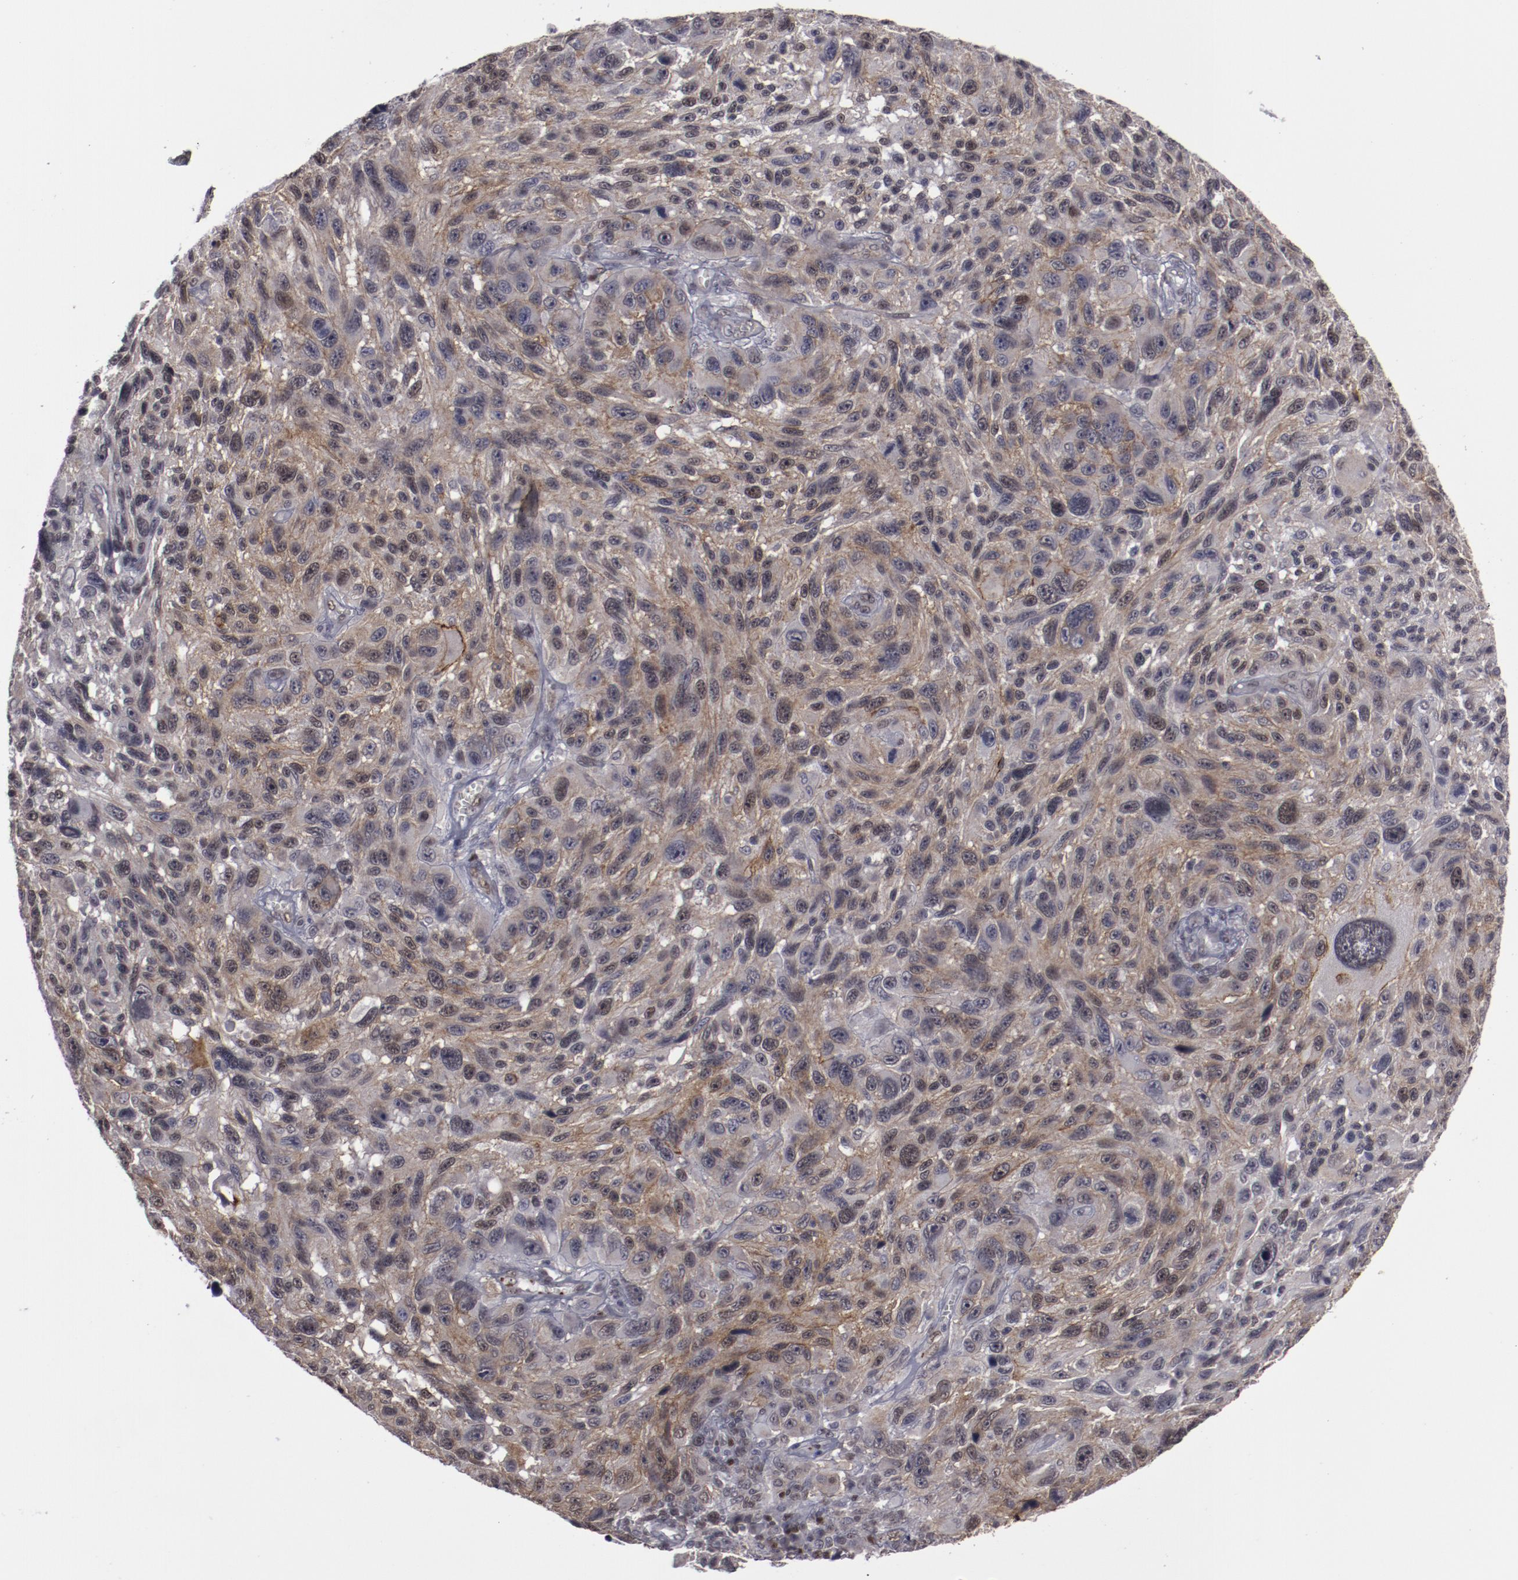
{"staining": {"intensity": "weak", "quantity": "25%-75%", "location": "cytoplasmic/membranous"}, "tissue": "melanoma", "cell_type": "Tumor cells", "image_type": "cancer", "snomed": [{"axis": "morphology", "description": "Malignant melanoma, NOS"}, {"axis": "topography", "description": "Skin"}], "caption": "High-magnification brightfield microscopy of malignant melanoma stained with DAB (brown) and counterstained with hematoxylin (blue). tumor cells exhibit weak cytoplasmic/membranous expression is appreciated in about25%-75% of cells.", "gene": "LEF1", "patient": {"sex": "male", "age": 53}}